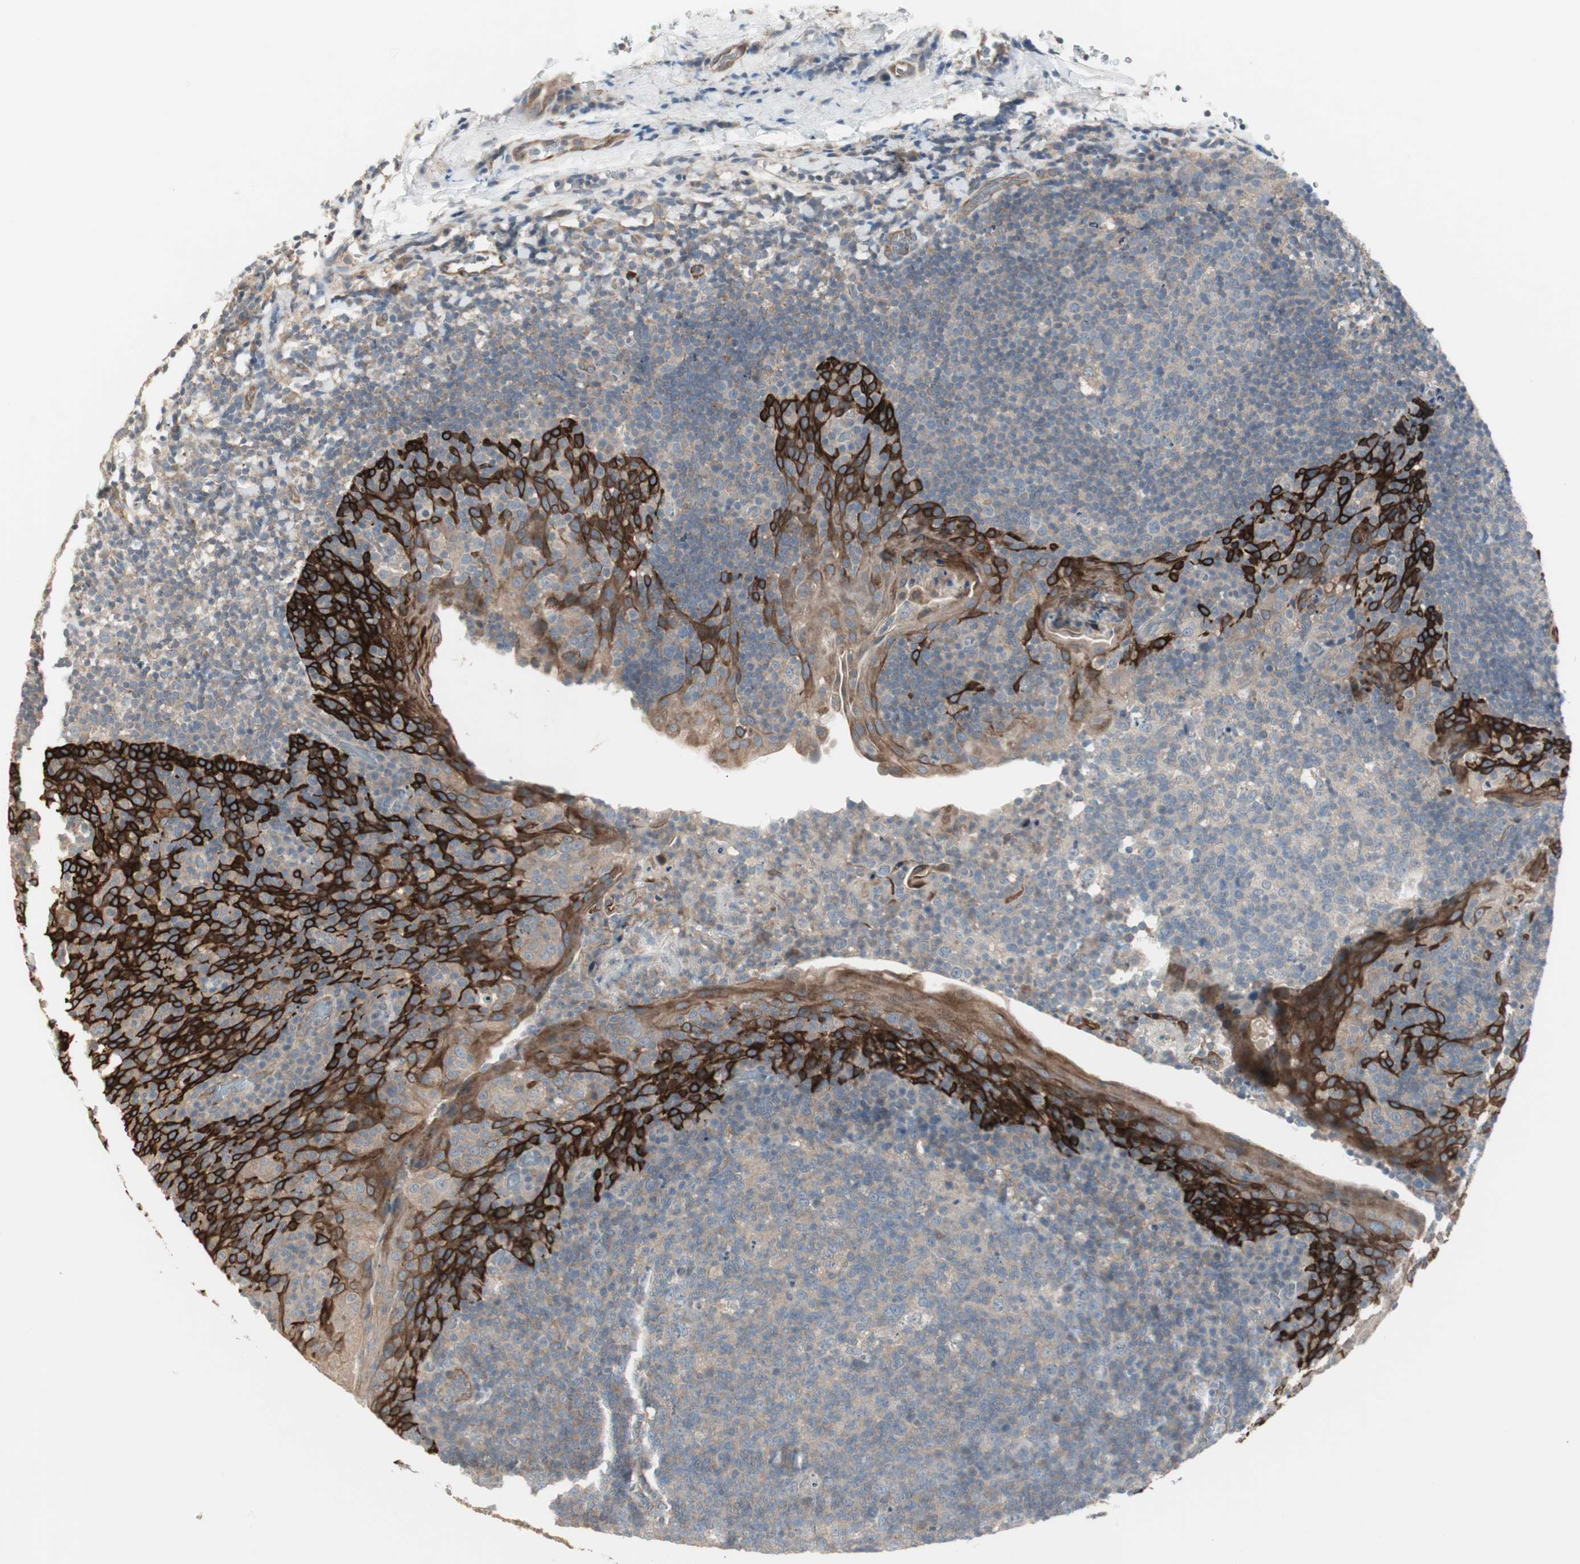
{"staining": {"intensity": "weak", "quantity": ">75%", "location": "cytoplasmic/membranous"}, "tissue": "tonsil", "cell_type": "Germinal center cells", "image_type": "normal", "snomed": [{"axis": "morphology", "description": "Normal tissue, NOS"}, {"axis": "topography", "description": "Tonsil"}], "caption": "A histopathology image showing weak cytoplasmic/membranous expression in about >75% of germinal center cells in benign tonsil, as visualized by brown immunohistochemical staining.", "gene": "ZFP36", "patient": {"sex": "male", "age": 17}}